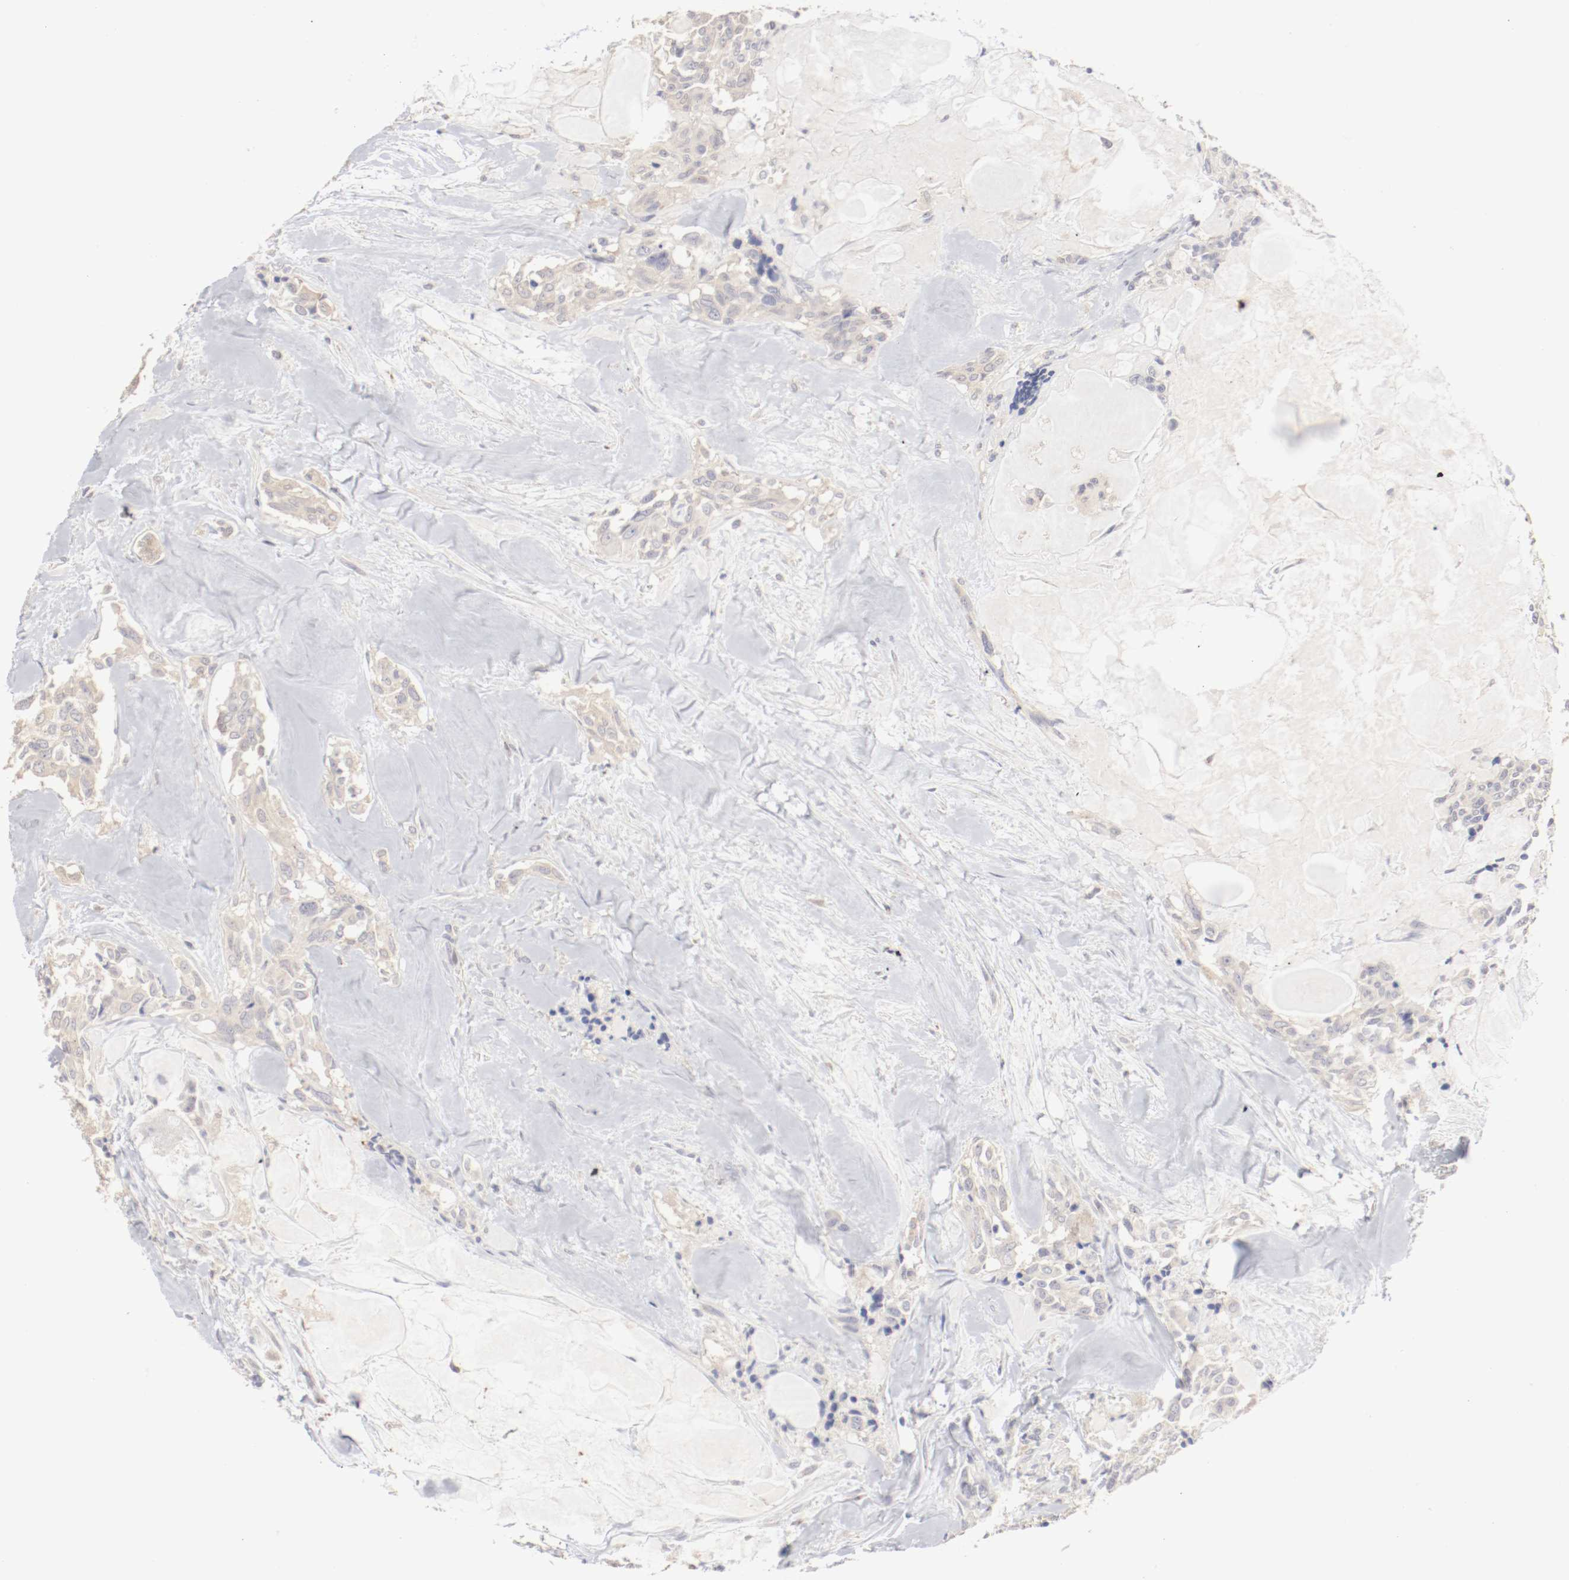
{"staining": {"intensity": "weak", "quantity": ">75%", "location": "cytoplasmic/membranous"}, "tissue": "thyroid cancer", "cell_type": "Tumor cells", "image_type": "cancer", "snomed": [{"axis": "morphology", "description": "Carcinoma, NOS"}, {"axis": "morphology", "description": "Carcinoid, malignant, NOS"}, {"axis": "topography", "description": "Thyroid gland"}], "caption": "Human thyroid malignant carcinoid stained with a brown dye reveals weak cytoplasmic/membranous positive positivity in about >75% of tumor cells.", "gene": "DNAL4", "patient": {"sex": "male", "age": 33}}